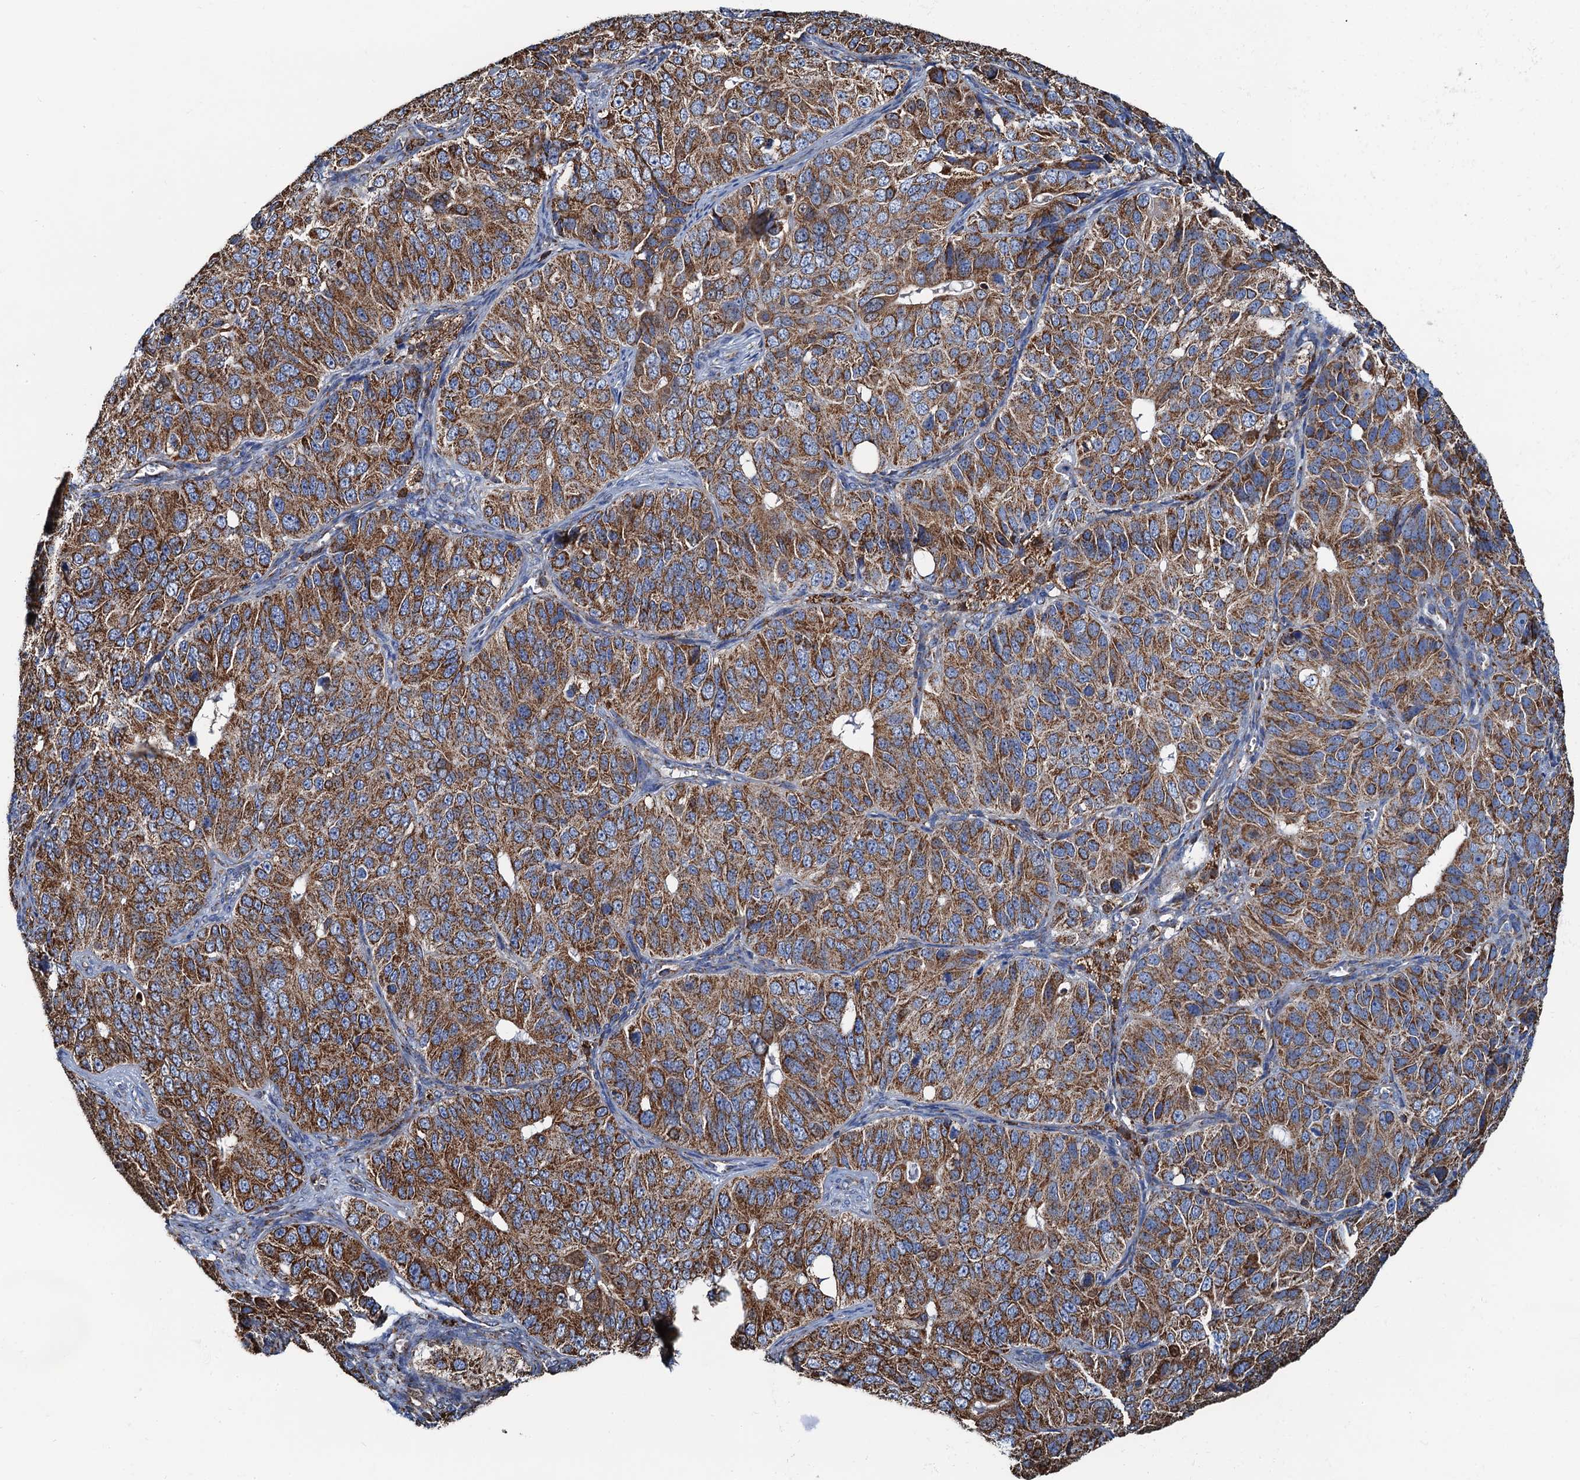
{"staining": {"intensity": "strong", "quantity": ">75%", "location": "cytoplasmic/membranous"}, "tissue": "ovarian cancer", "cell_type": "Tumor cells", "image_type": "cancer", "snomed": [{"axis": "morphology", "description": "Carcinoma, endometroid"}, {"axis": "topography", "description": "Ovary"}], "caption": "An IHC image of tumor tissue is shown. Protein staining in brown shows strong cytoplasmic/membranous positivity in endometroid carcinoma (ovarian) within tumor cells. (Stains: DAB (3,3'-diaminobenzidine) in brown, nuclei in blue, Microscopy: brightfield microscopy at high magnification).", "gene": "AAGAB", "patient": {"sex": "female", "age": 51}}